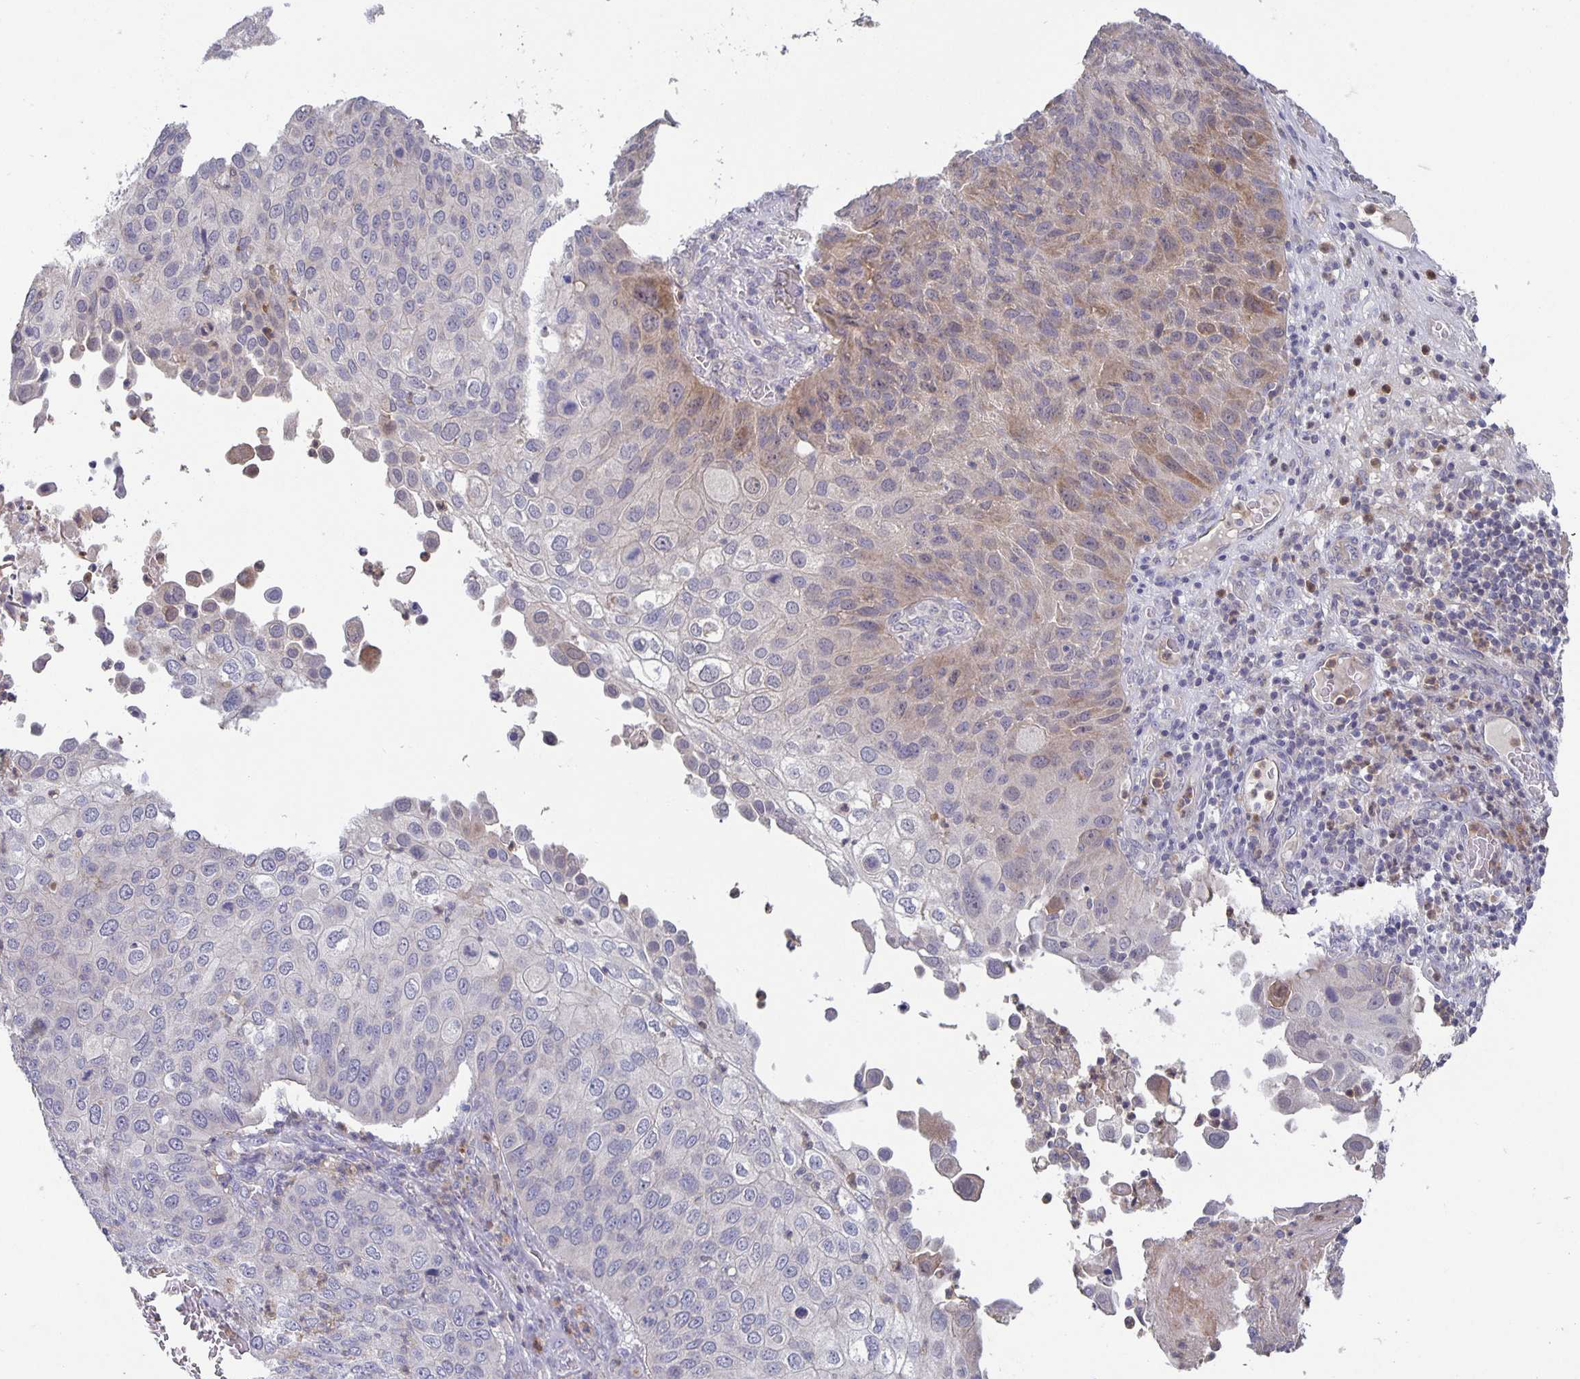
{"staining": {"intensity": "weak", "quantity": "<25%", "location": "cytoplasmic/membranous"}, "tissue": "skin cancer", "cell_type": "Tumor cells", "image_type": "cancer", "snomed": [{"axis": "morphology", "description": "Squamous cell carcinoma, NOS"}, {"axis": "topography", "description": "Skin"}], "caption": "This image is of squamous cell carcinoma (skin) stained with immunohistochemistry (IHC) to label a protein in brown with the nuclei are counter-stained blue. There is no expression in tumor cells.", "gene": "GDF15", "patient": {"sex": "male", "age": 87}}